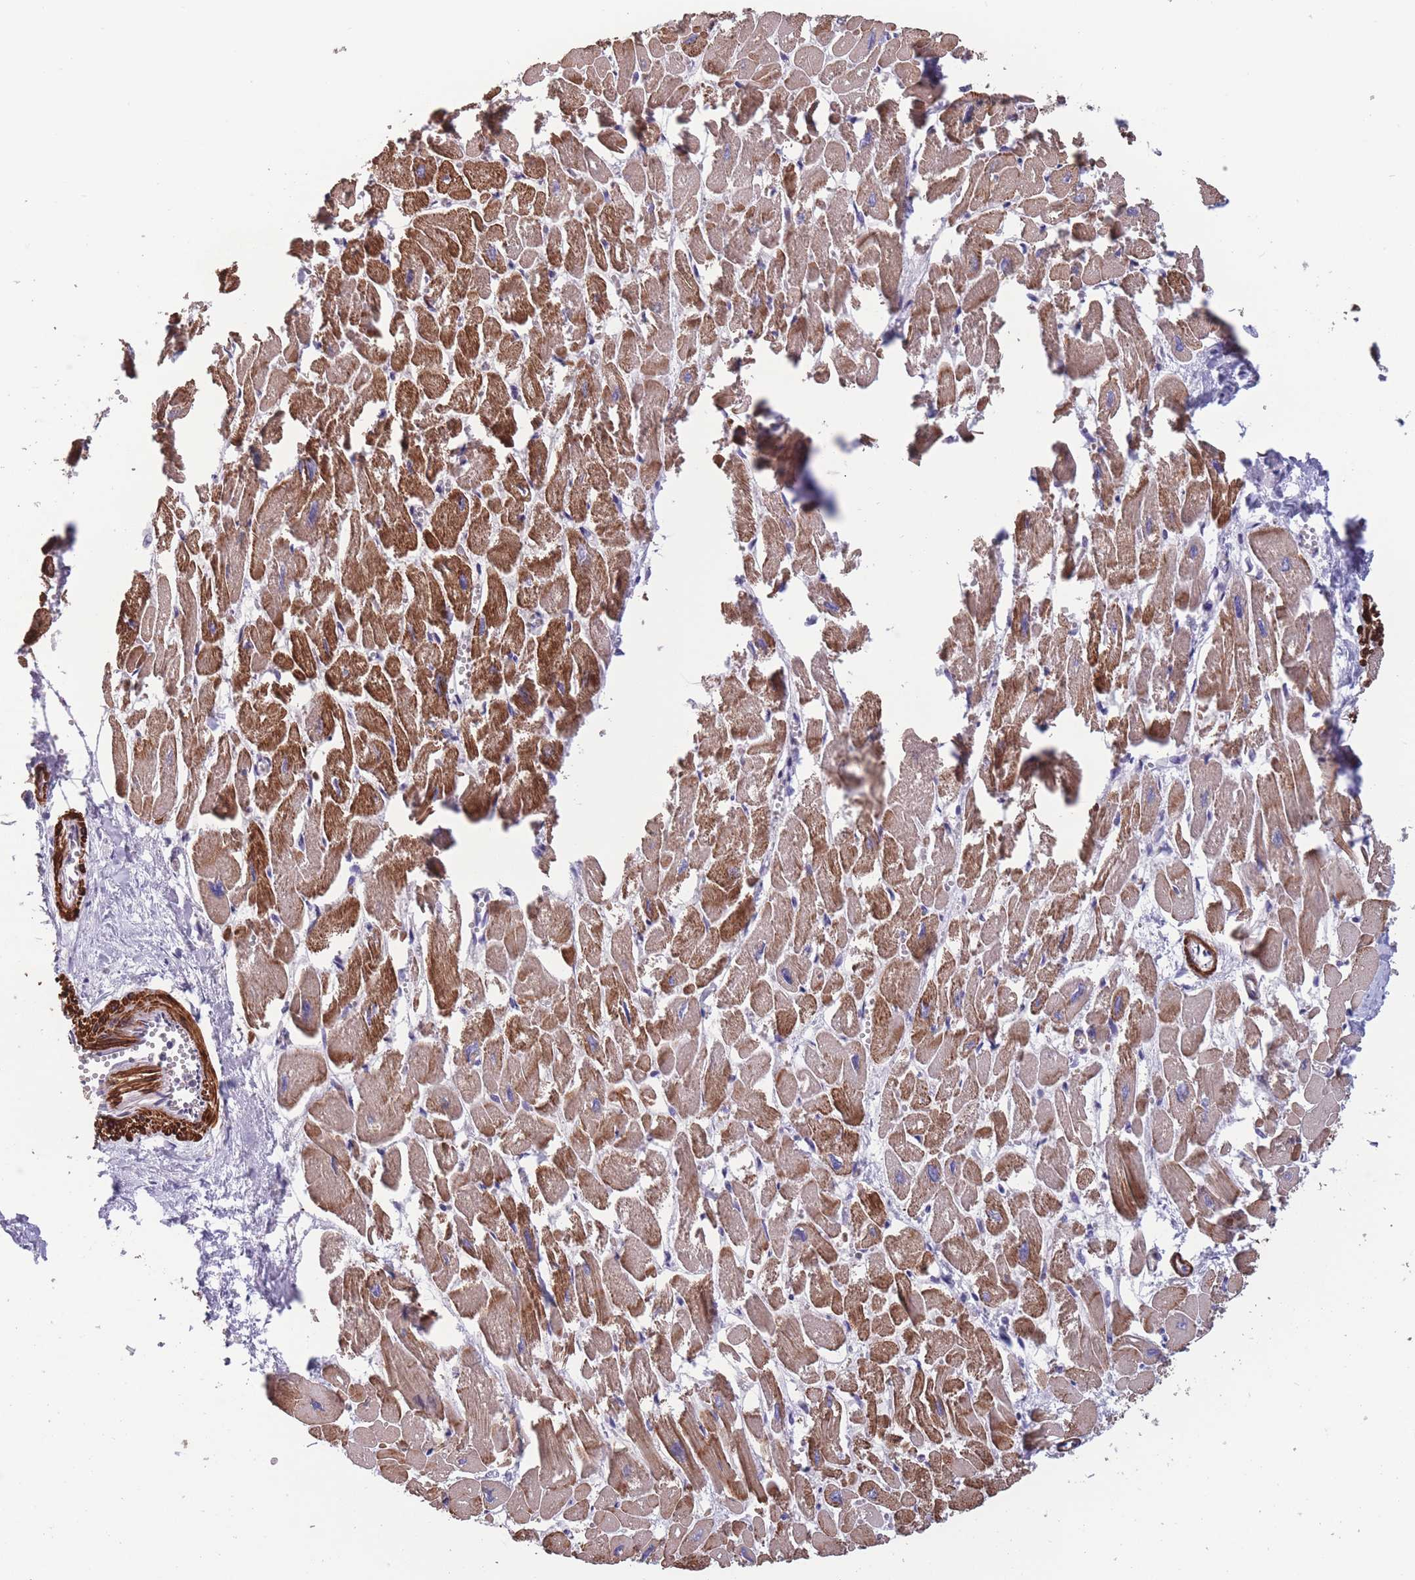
{"staining": {"intensity": "strong", "quantity": ">75%", "location": "cytoplasmic/membranous"}, "tissue": "heart muscle", "cell_type": "Cardiomyocytes", "image_type": "normal", "snomed": [{"axis": "morphology", "description": "Normal tissue, NOS"}, {"axis": "topography", "description": "Heart"}], "caption": "Protein expression analysis of benign heart muscle shows strong cytoplasmic/membranous positivity in approximately >75% of cardiomyocytes. The staining is performed using DAB (3,3'-diaminobenzidine) brown chromogen to label protein expression. The nuclei are counter-stained blue using hematoxylin.", "gene": "TOMM40L", "patient": {"sex": "male", "age": 54}}